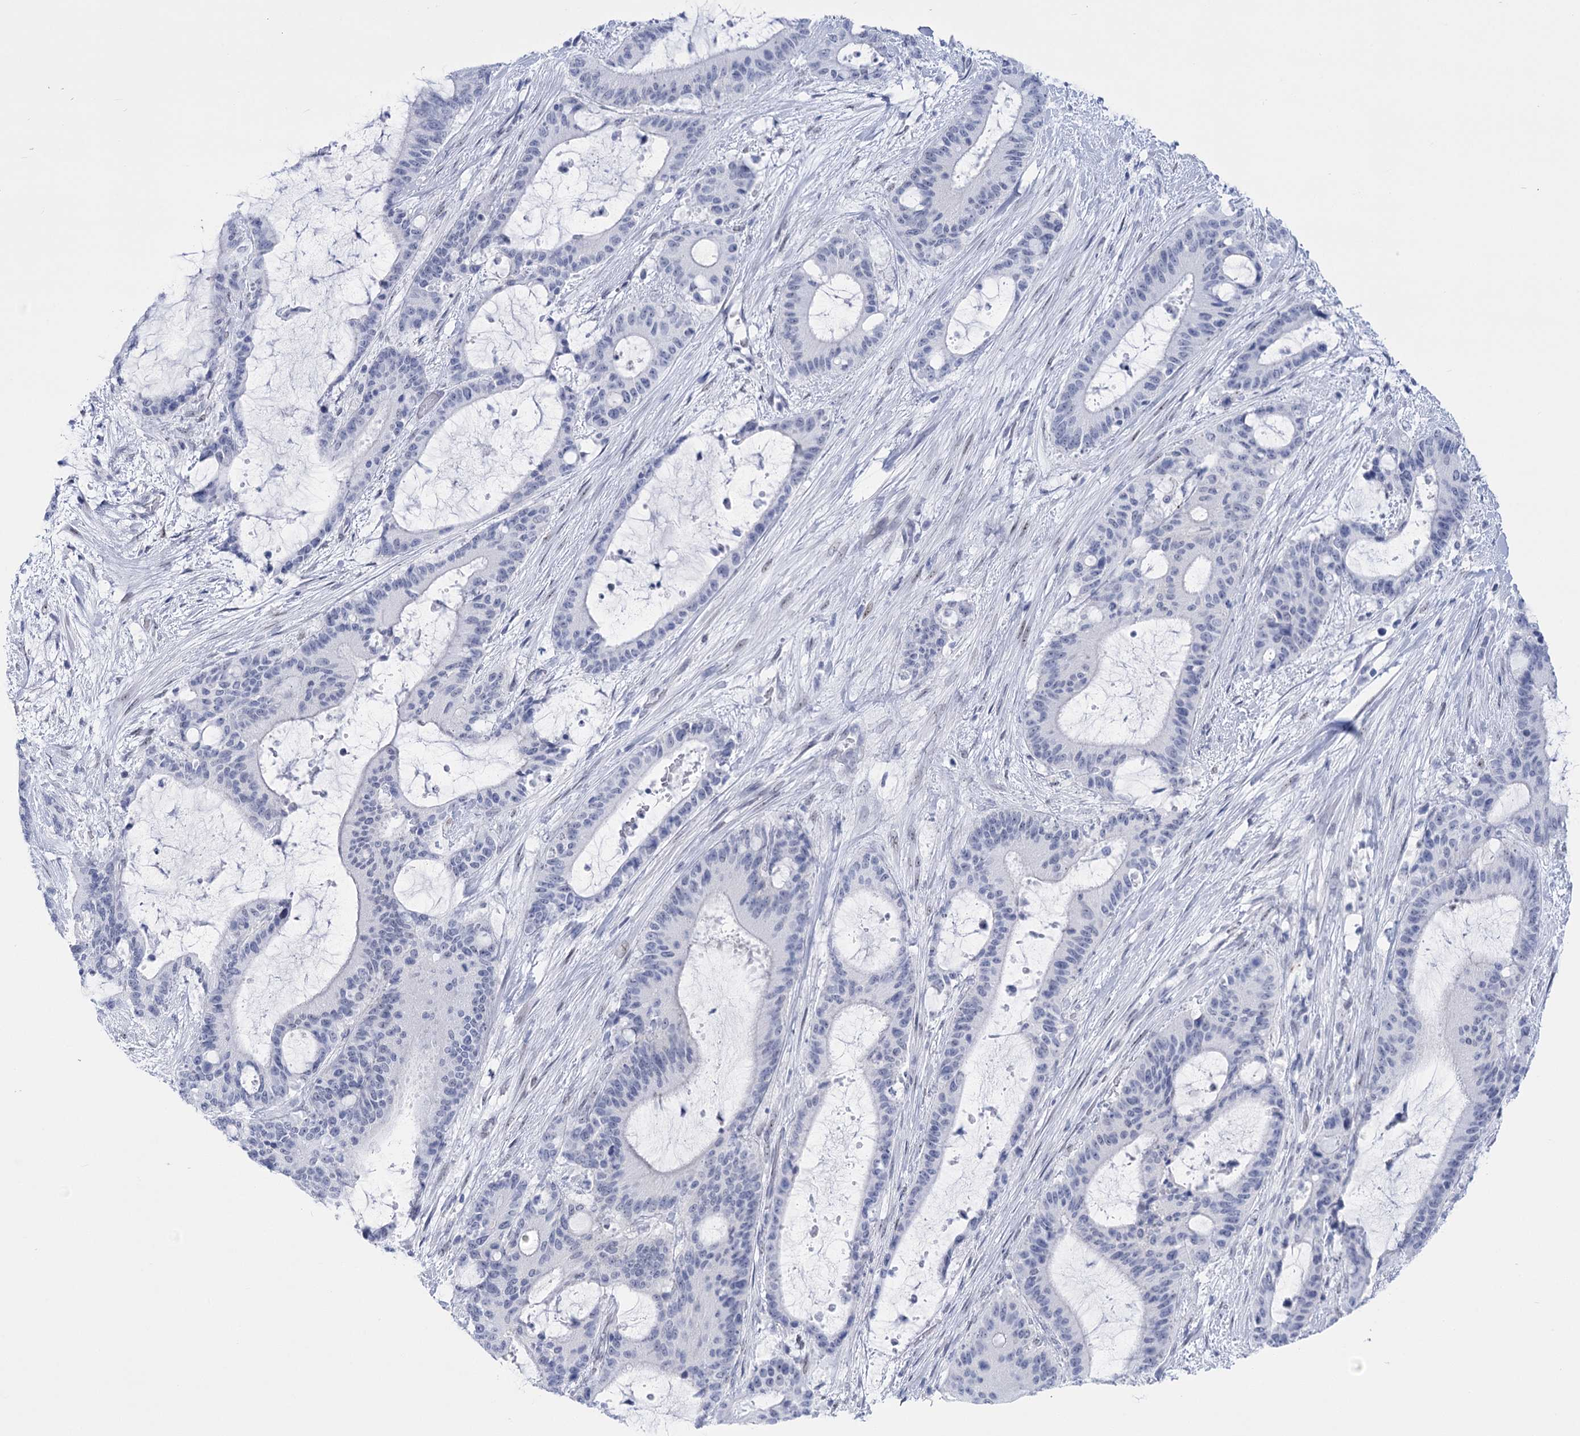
{"staining": {"intensity": "negative", "quantity": "none", "location": "none"}, "tissue": "liver cancer", "cell_type": "Tumor cells", "image_type": "cancer", "snomed": [{"axis": "morphology", "description": "Normal tissue, NOS"}, {"axis": "morphology", "description": "Cholangiocarcinoma"}, {"axis": "topography", "description": "Liver"}, {"axis": "topography", "description": "Peripheral nerve tissue"}], "caption": "The image demonstrates no staining of tumor cells in liver cancer (cholangiocarcinoma). (DAB (3,3'-diaminobenzidine) immunohistochemistry (IHC) with hematoxylin counter stain).", "gene": "HORMAD1", "patient": {"sex": "female", "age": 73}}